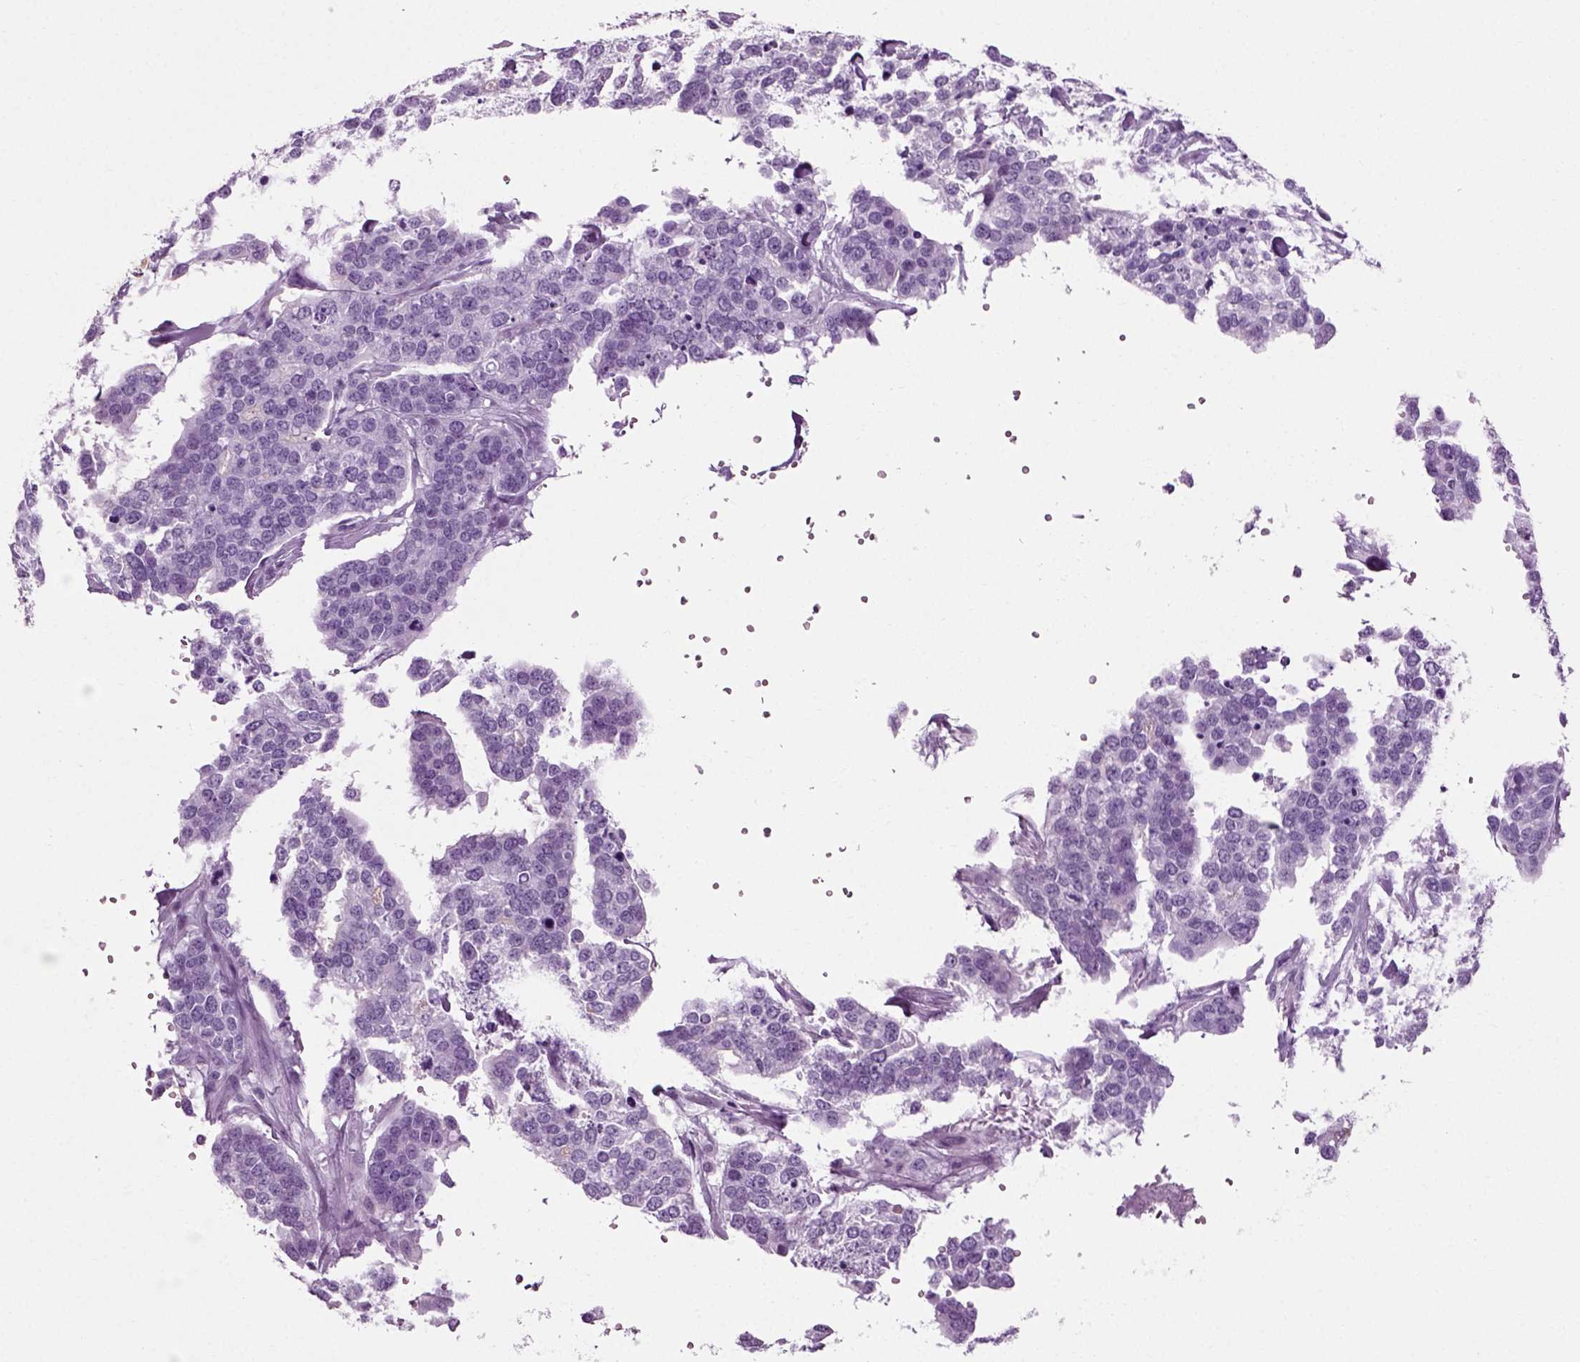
{"staining": {"intensity": "negative", "quantity": "none", "location": "none"}, "tissue": "ovarian cancer", "cell_type": "Tumor cells", "image_type": "cancer", "snomed": [{"axis": "morphology", "description": "Carcinoma, endometroid"}, {"axis": "topography", "description": "Ovary"}], "caption": "Immunohistochemistry photomicrograph of endometroid carcinoma (ovarian) stained for a protein (brown), which demonstrates no expression in tumor cells. (Stains: DAB immunohistochemistry with hematoxylin counter stain, Microscopy: brightfield microscopy at high magnification).", "gene": "SLC26A8", "patient": {"sex": "female", "age": 65}}